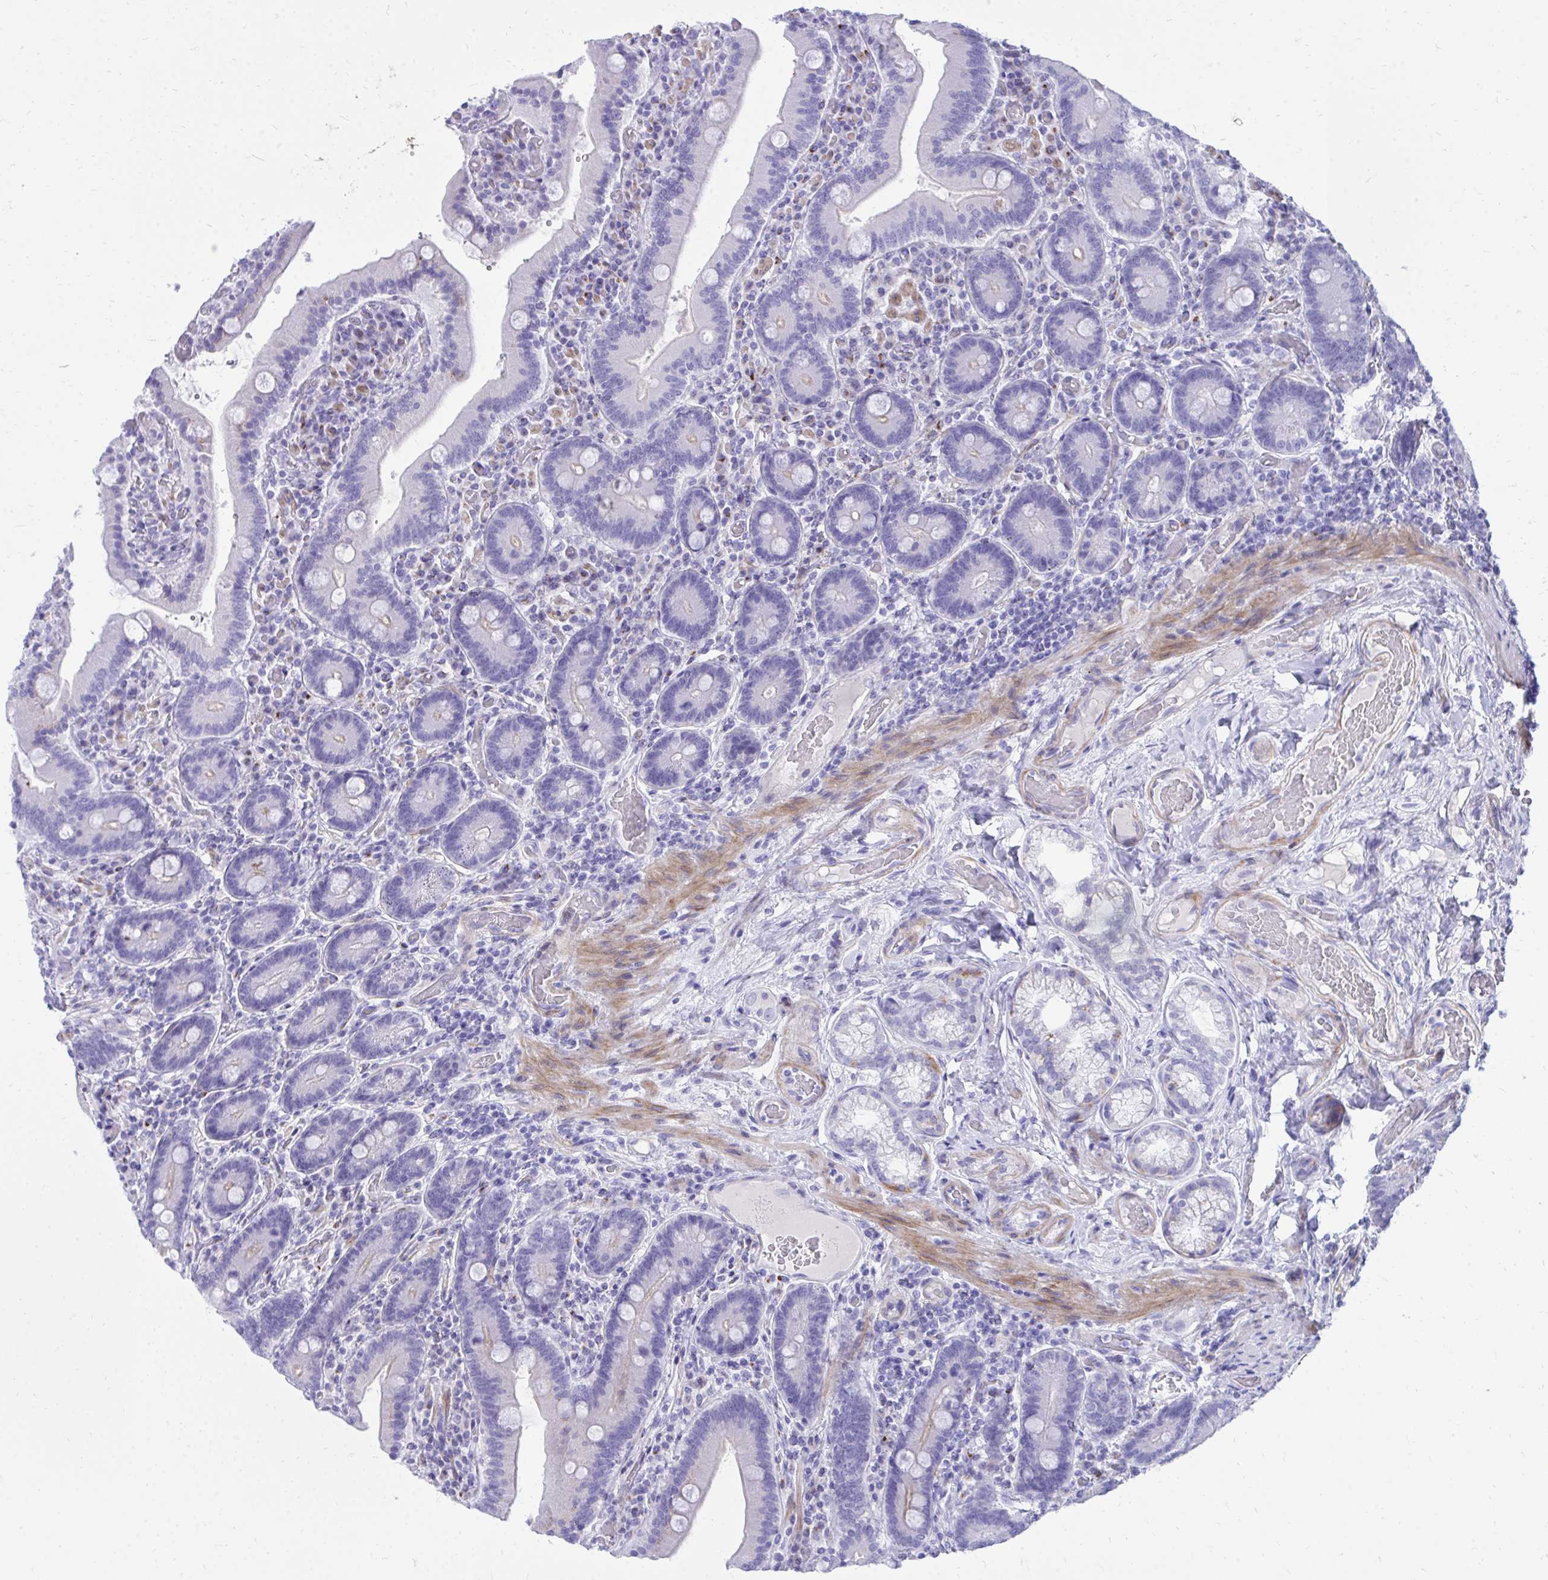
{"staining": {"intensity": "negative", "quantity": "none", "location": "none"}, "tissue": "duodenum", "cell_type": "Glandular cells", "image_type": "normal", "snomed": [{"axis": "morphology", "description": "Normal tissue, NOS"}, {"axis": "topography", "description": "Duodenum"}], "caption": "DAB immunohistochemical staining of benign duodenum reveals no significant expression in glandular cells.", "gene": "ANKDD1B", "patient": {"sex": "female", "age": 62}}